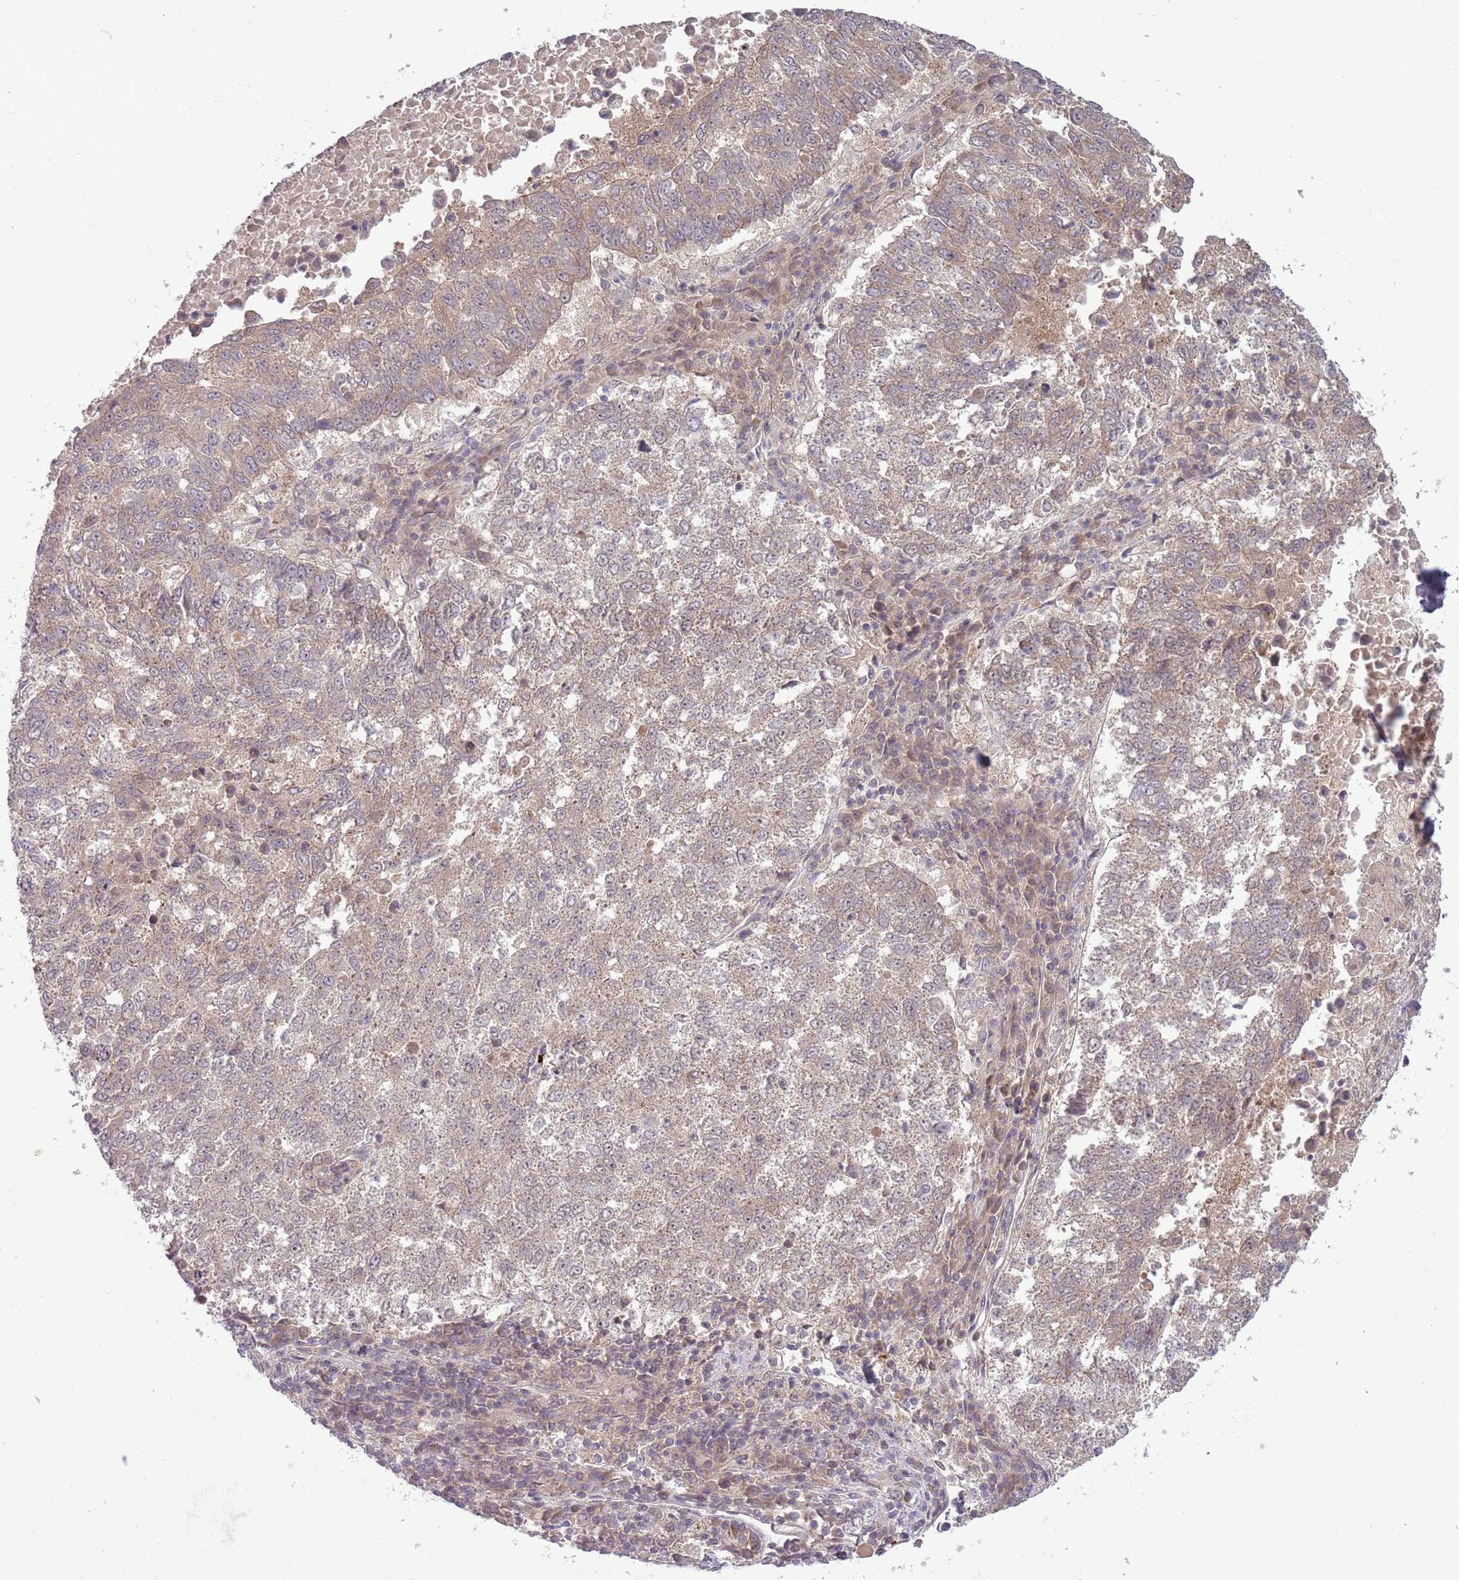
{"staining": {"intensity": "weak", "quantity": "25%-75%", "location": "cytoplasmic/membranous"}, "tissue": "lung cancer", "cell_type": "Tumor cells", "image_type": "cancer", "snomed": [{"axis": "morphology", "description": "Squamous cell carcinoma, NOS"}, {"axis": "topography", "description": "Lung"}], "caption": "Immunohistochemical staining of human lung cancer displays weak cytoplasmic/membranous protein expression in approximately 25%-75% of tumor cells. Using DAB (brown) and hematoxylin (blue) stains, captured at high magnification using brightfield microscopy.", "gene": "ADAMTS3", "patient": {"sex": "male", "age": 73}}